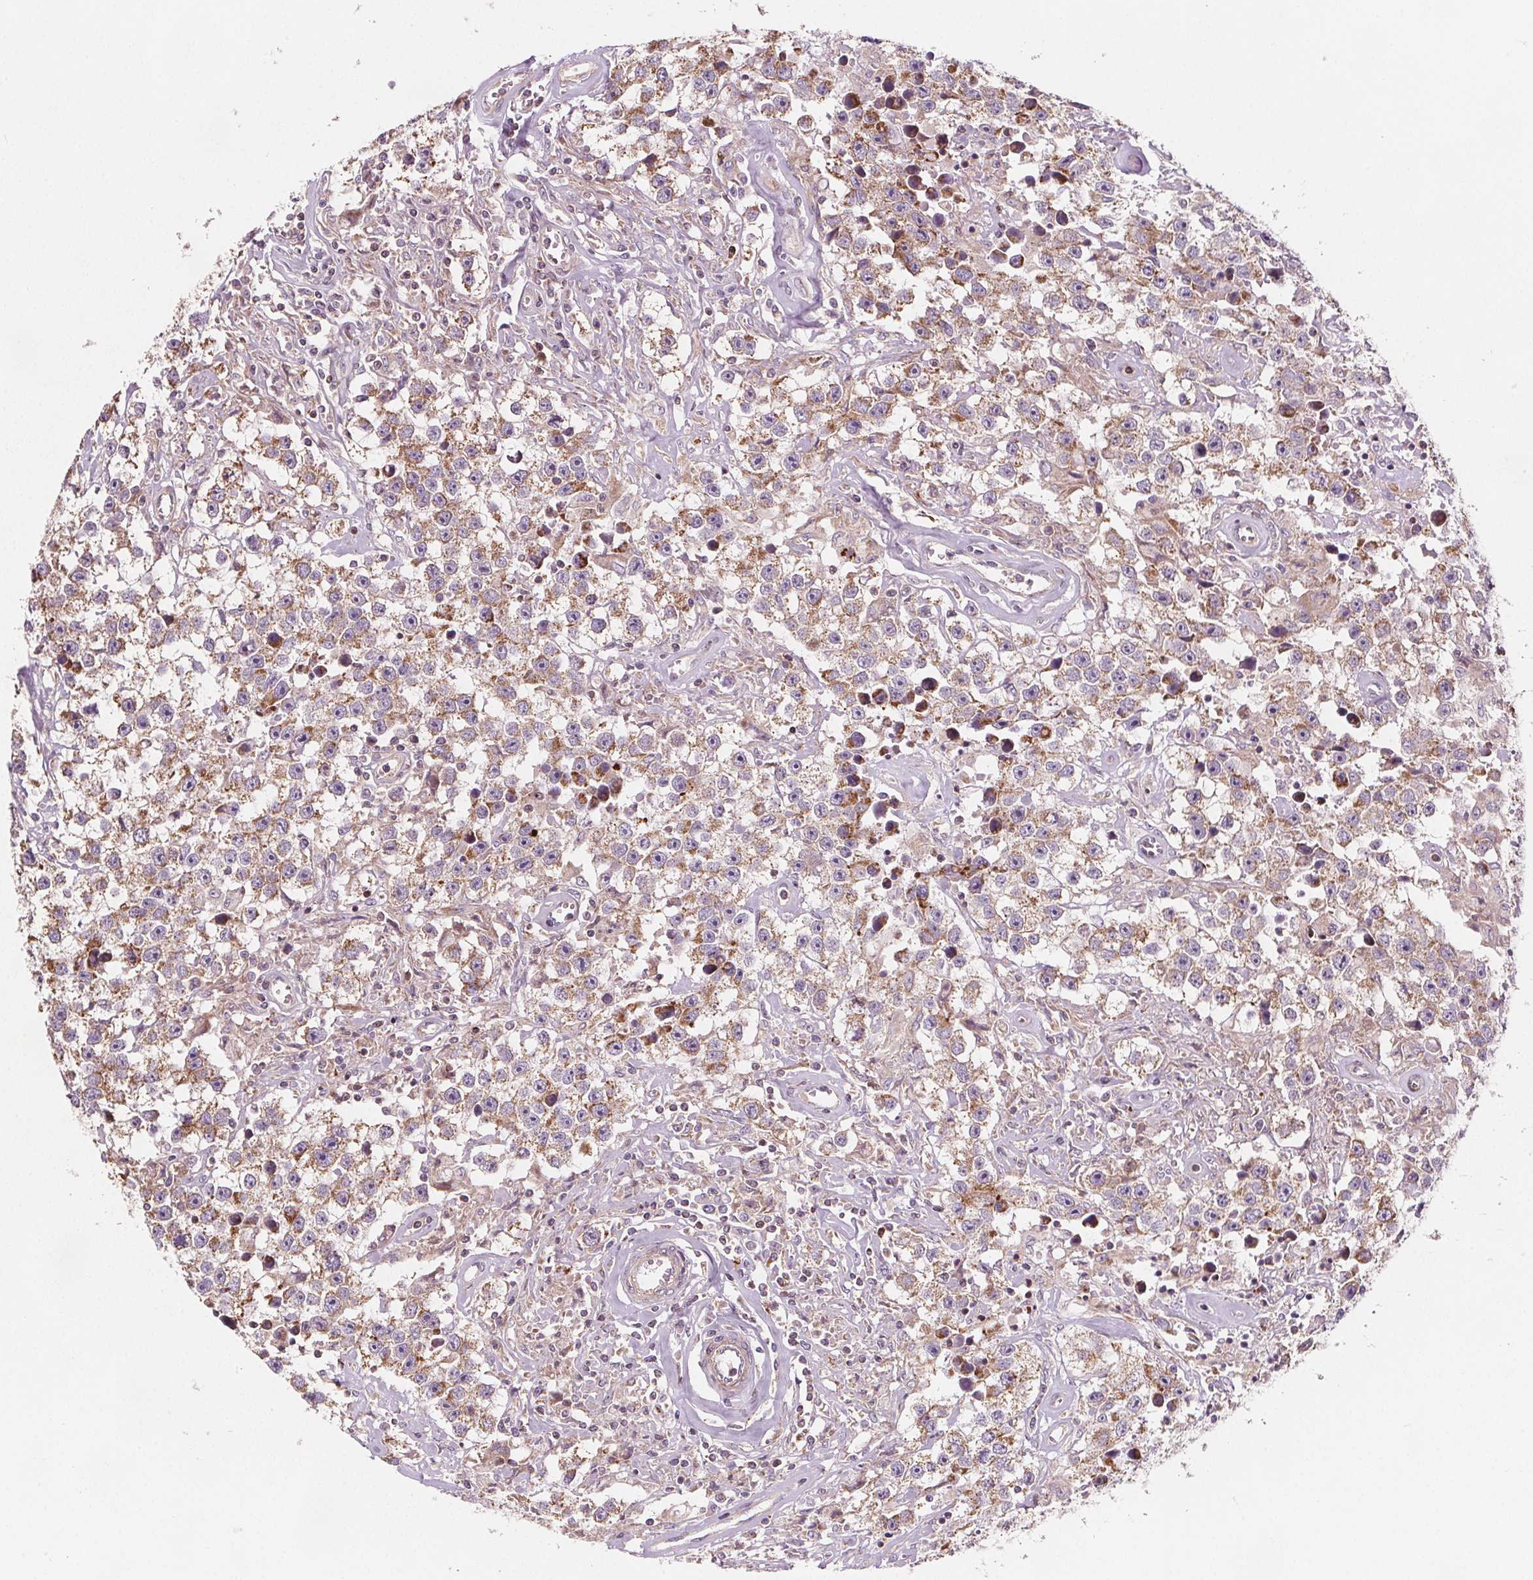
{"staining": {"intensity": "weak", "quantity": ">75%", "location": "cytoplasmic/membranous"}, "tissue": "testis cancer", "cell_type": "Tumor cells", "image_type": "cancer", "snomed": [{"axis": "morphology", "description": "Seminoma, NOS"}, {"axis": "topography", "description": "Testis"}], "caption": "There is low levels of weak cytoplasmic/membranous expression in tumor cells of seminoma (testis), as demonstrated by immunohistochemical staining (brown color).", "gene": "ADAM33", "patient": {"sex": "male", "age": 43}}